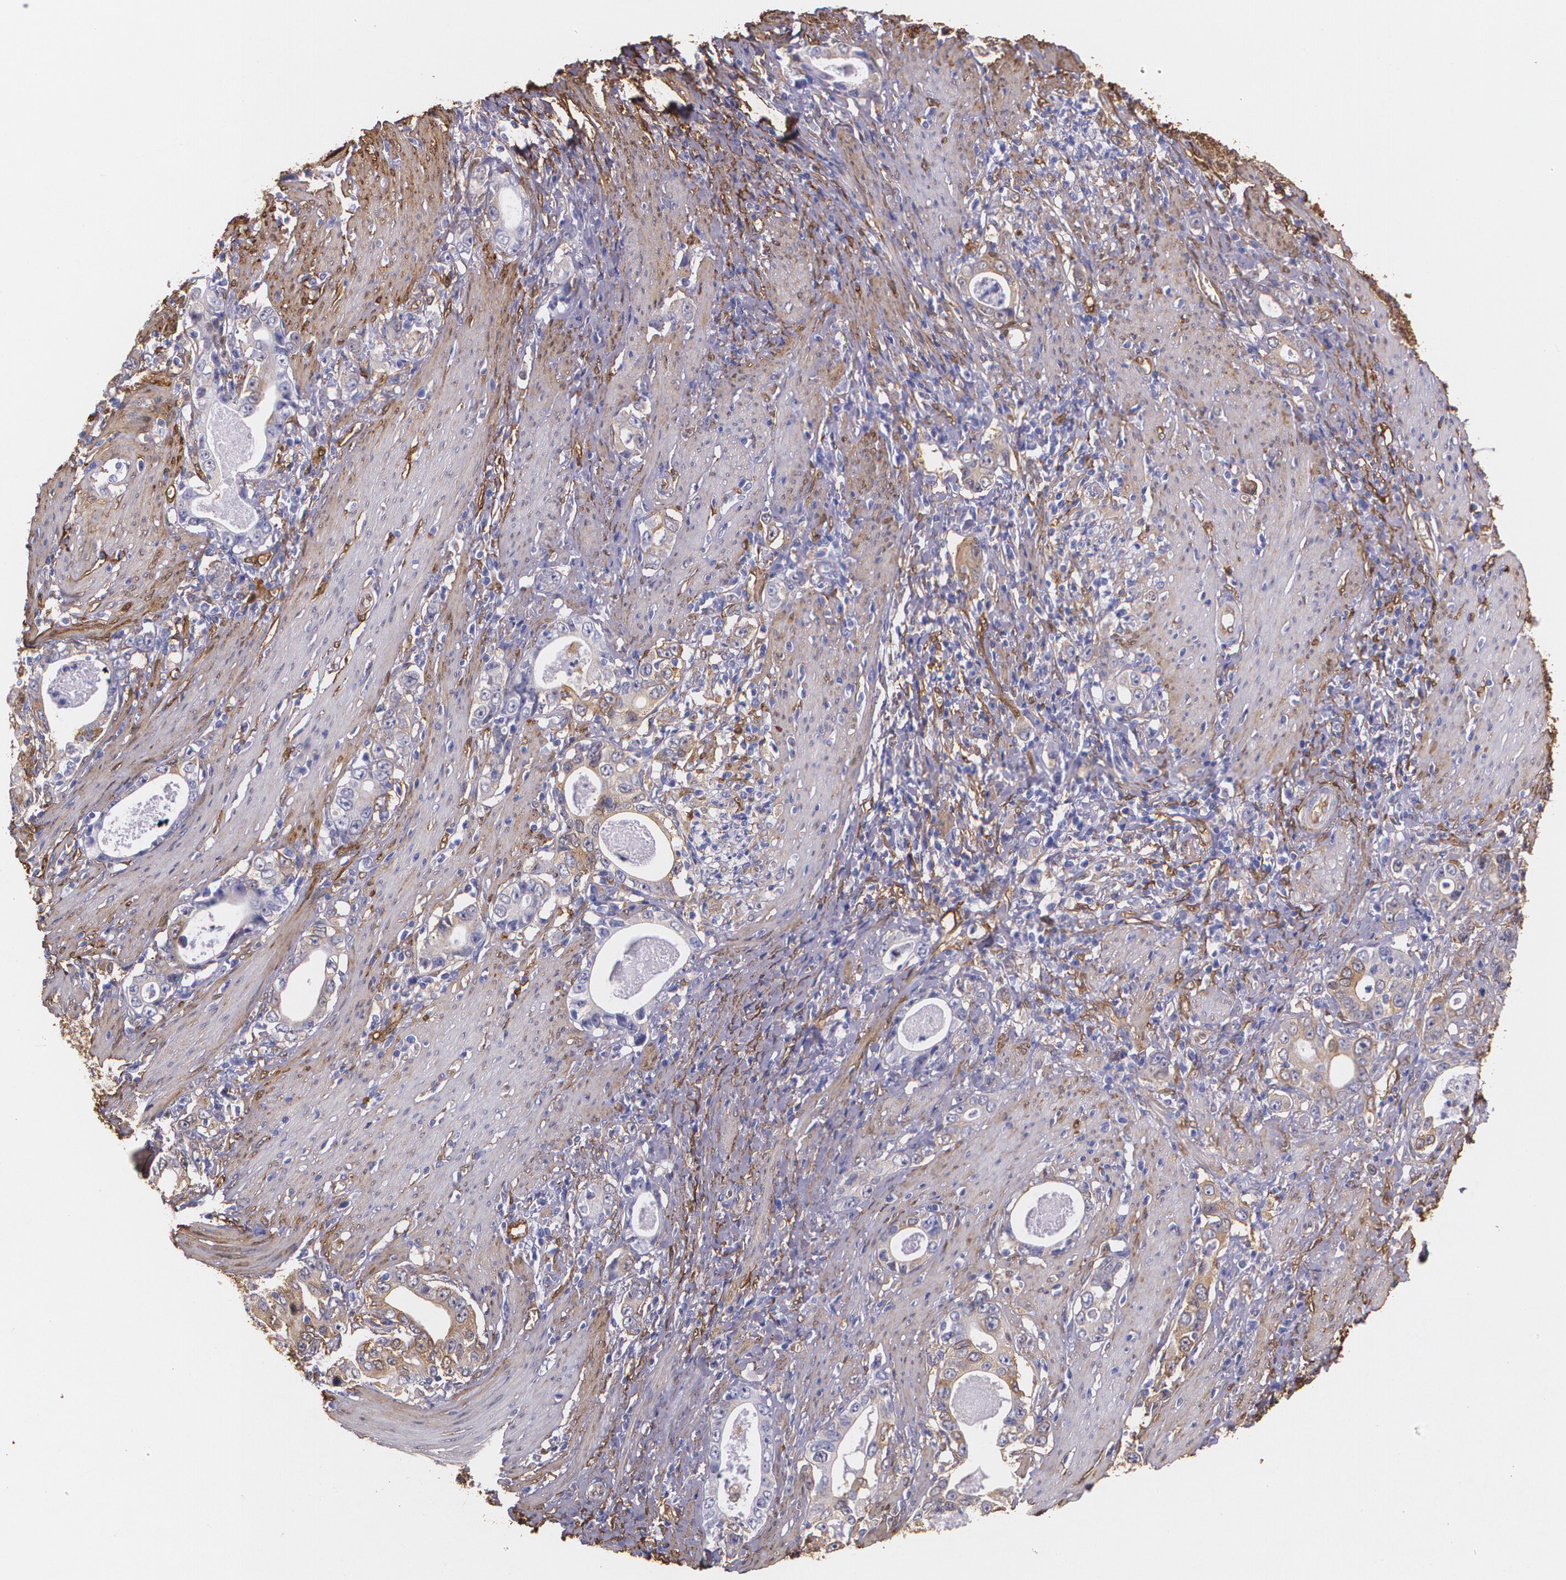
{"staining": {"intensity": "weak", "quantity": "<25%", "location": "cytoplasmic/membranous"}, "tissue": "stomach cancer", "cell_type": "Tumor cells", "image_type": "cancer", "snomed": [{"axis": "morphology", "description": "Adenocarcinoma, NOS"}, {"axis": "topography", "description": "Stomach, lower"}], "caption": "Stomach cancer (adenocarcinoma) was stained to show a protein in brown. There is no significant positivity in tumor cells.", "gene": "MMP2", "patient": {"sex": "female", "age": 72}}